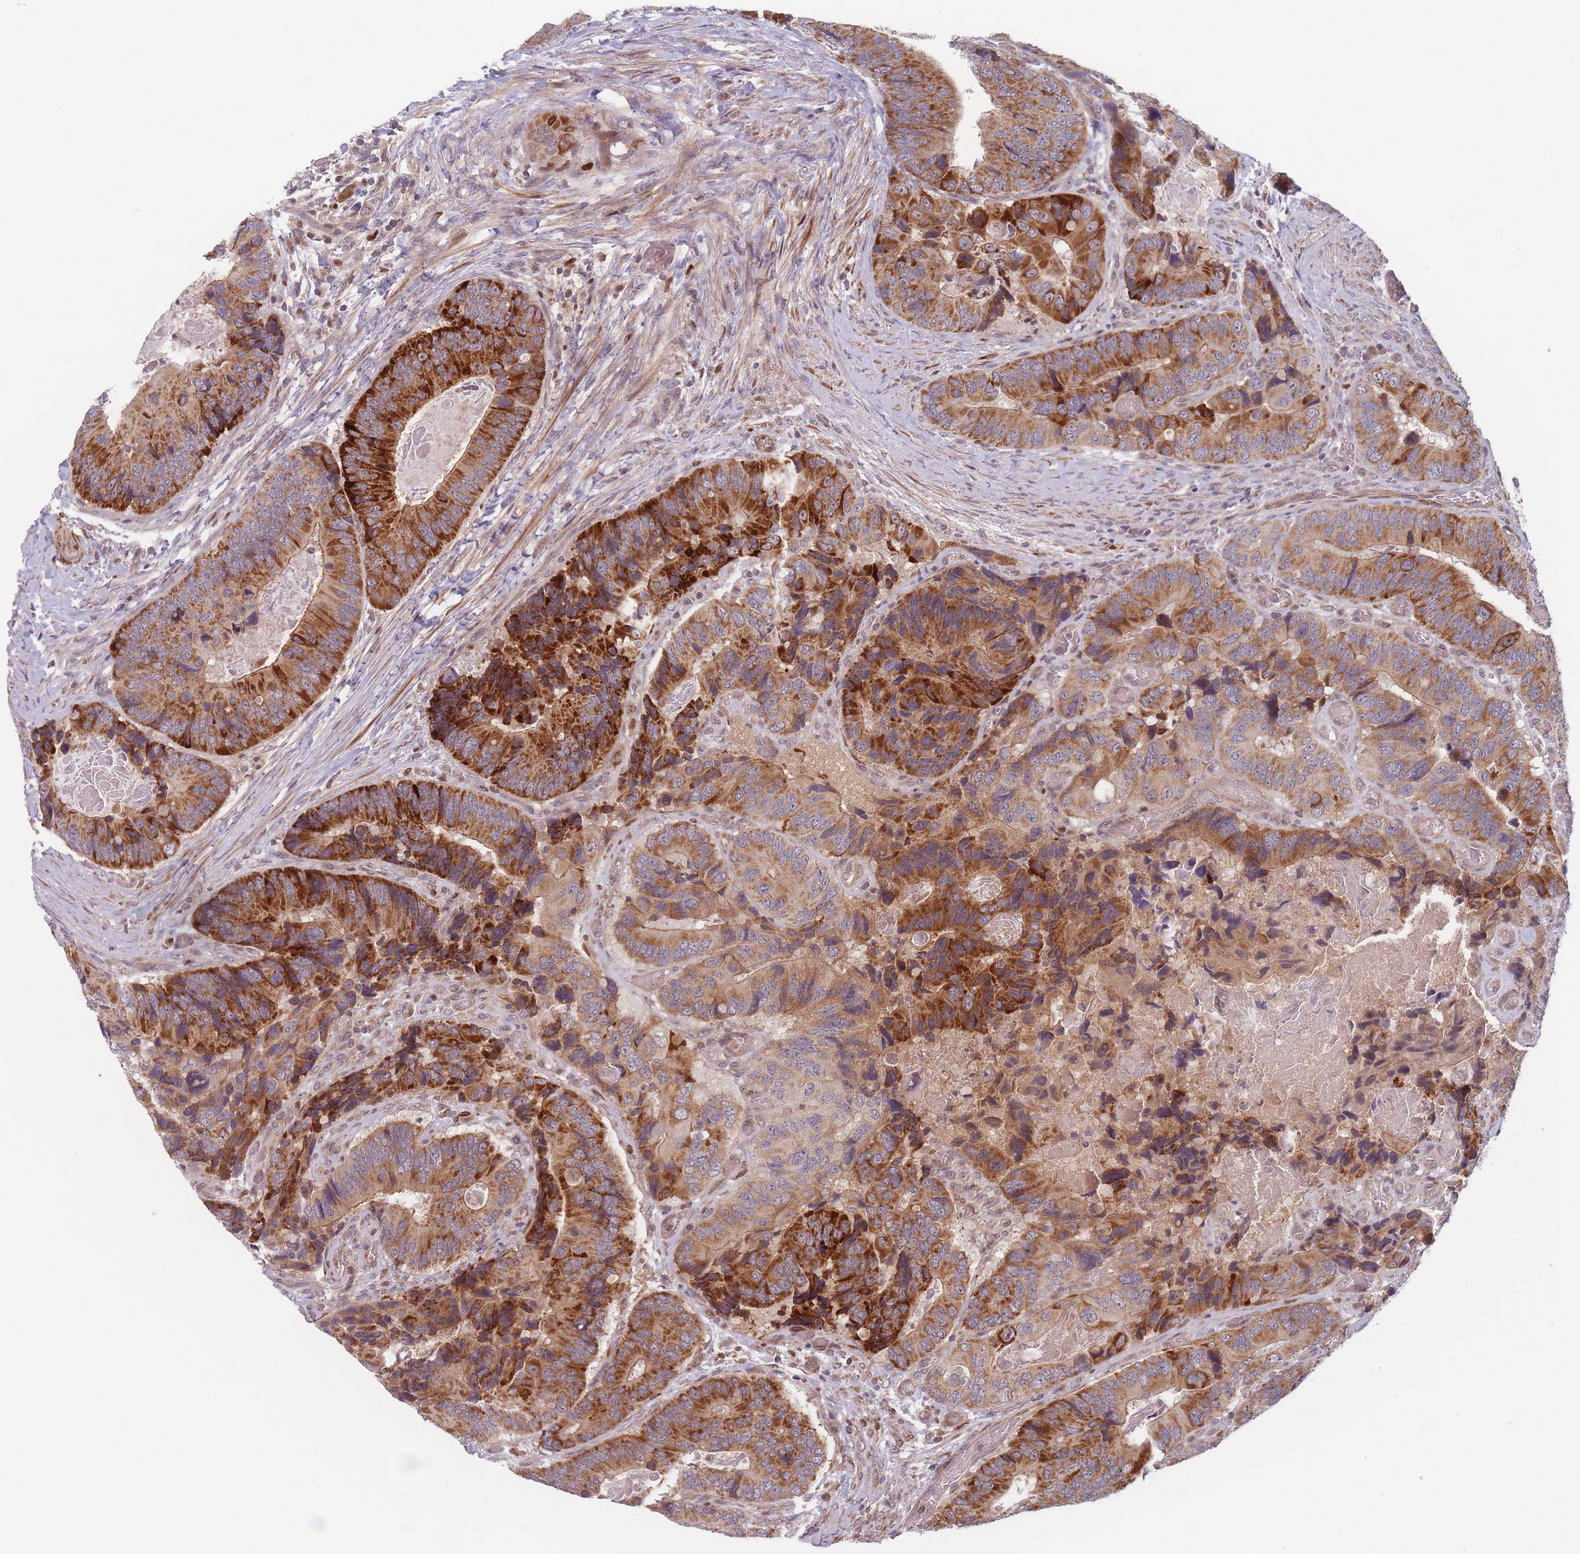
{"staining": {"intensity": "strong", "quantity": "25%-75%", "location": "cytoplasmic/membranous"}, "tissue": "colorectal cancer", "cell_type": "Tumor cells", "image_type": "cancer", "snomed": [{"axis": "morphology", "description": "Adenocarcinoma, NOS"}, {"axis": "topography", "description": "Colon"}], "caption": "A high amount of strong cytoplasmic/membranous expression is seen in approximately 25%-75% of tumor cells in adenocarcinoma (colorectal) tissue.", "gene": "FAM153A", "patient": {"sex": "male", "age": 84}}